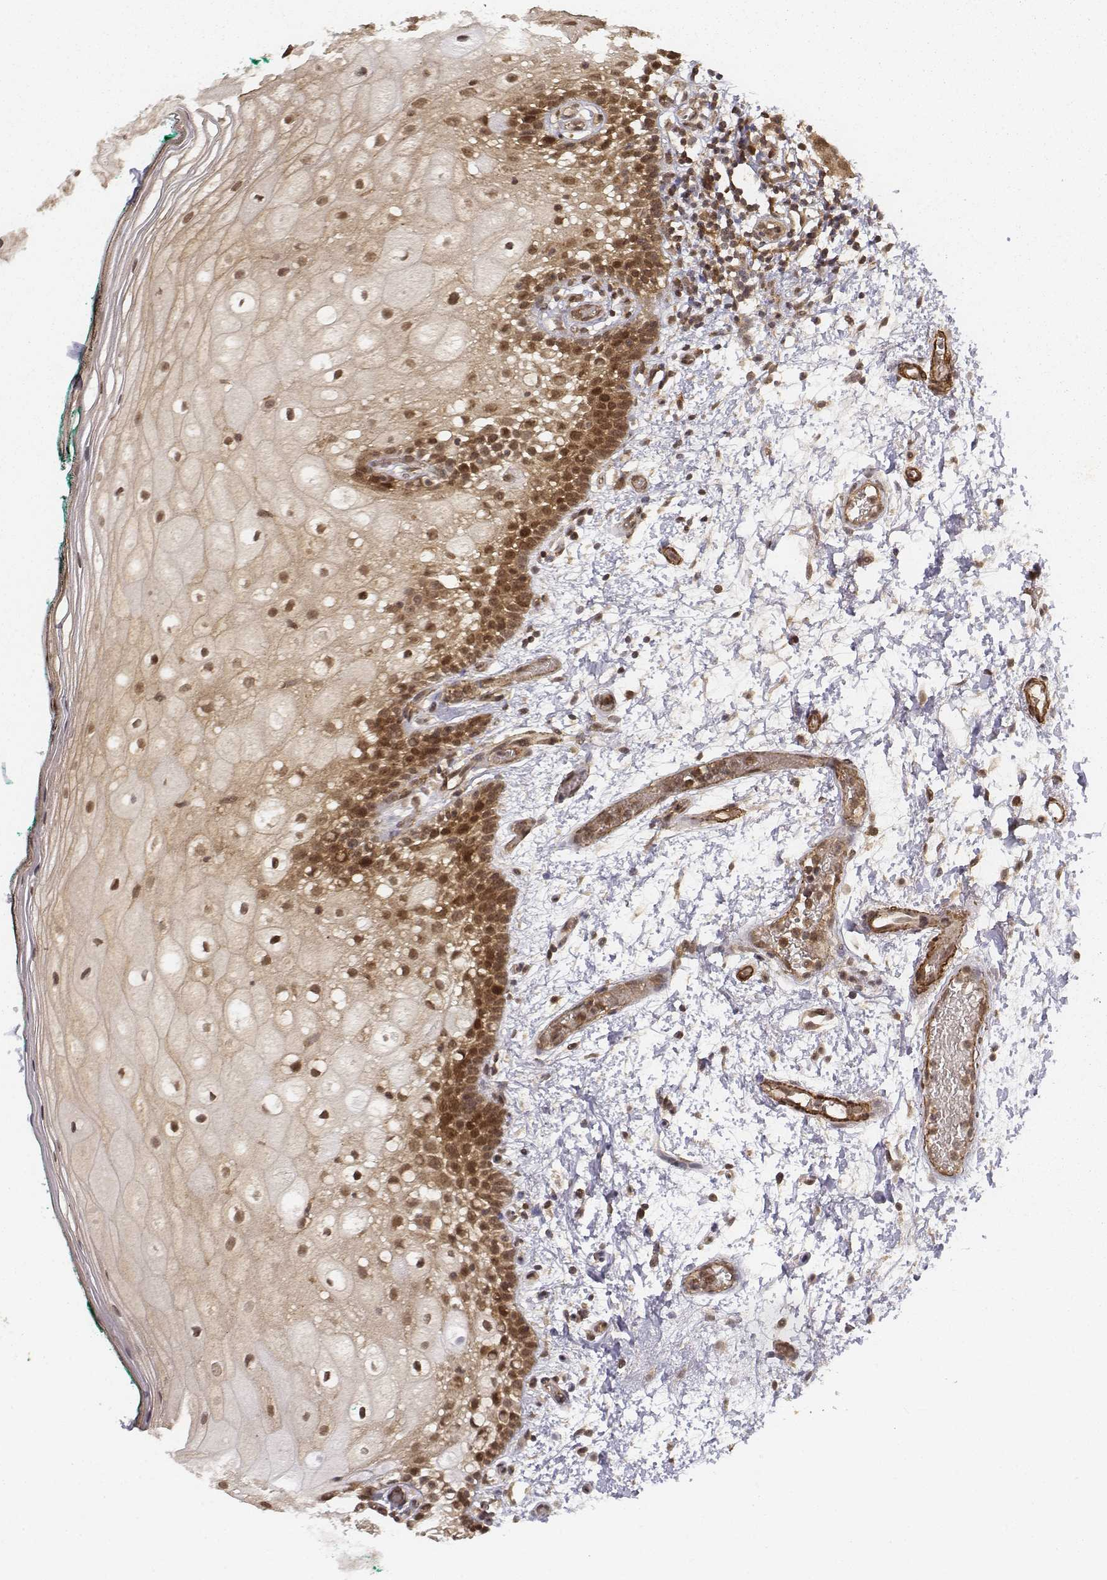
{"staining": {"intensity": "moderate", "quantity": "25%-75%", "location": "cytoplasmic/membranous,nuclear"}, "tissue": "oral mucosa", "cell_type": "Squamous epithelial cells", "image_type": "normal", "snomed": [{"axis": "morphology", "description": "Normal tissue, NOS"}, {"axis": "topography", "description": "Oral tissue"}], "caption": "Immunohistochemical staining of benign human oral mucosa reveals 25%-75% levels of moderate cytoplasmic/membranous,nuclear protein staining in approximately 25%-75% of squamous epithelial cells. (Brightfield microscopy of DAB IHC at high magnification).", "gene": "ZFYVE19", "patient": {"sex": "female", "age": 83}}